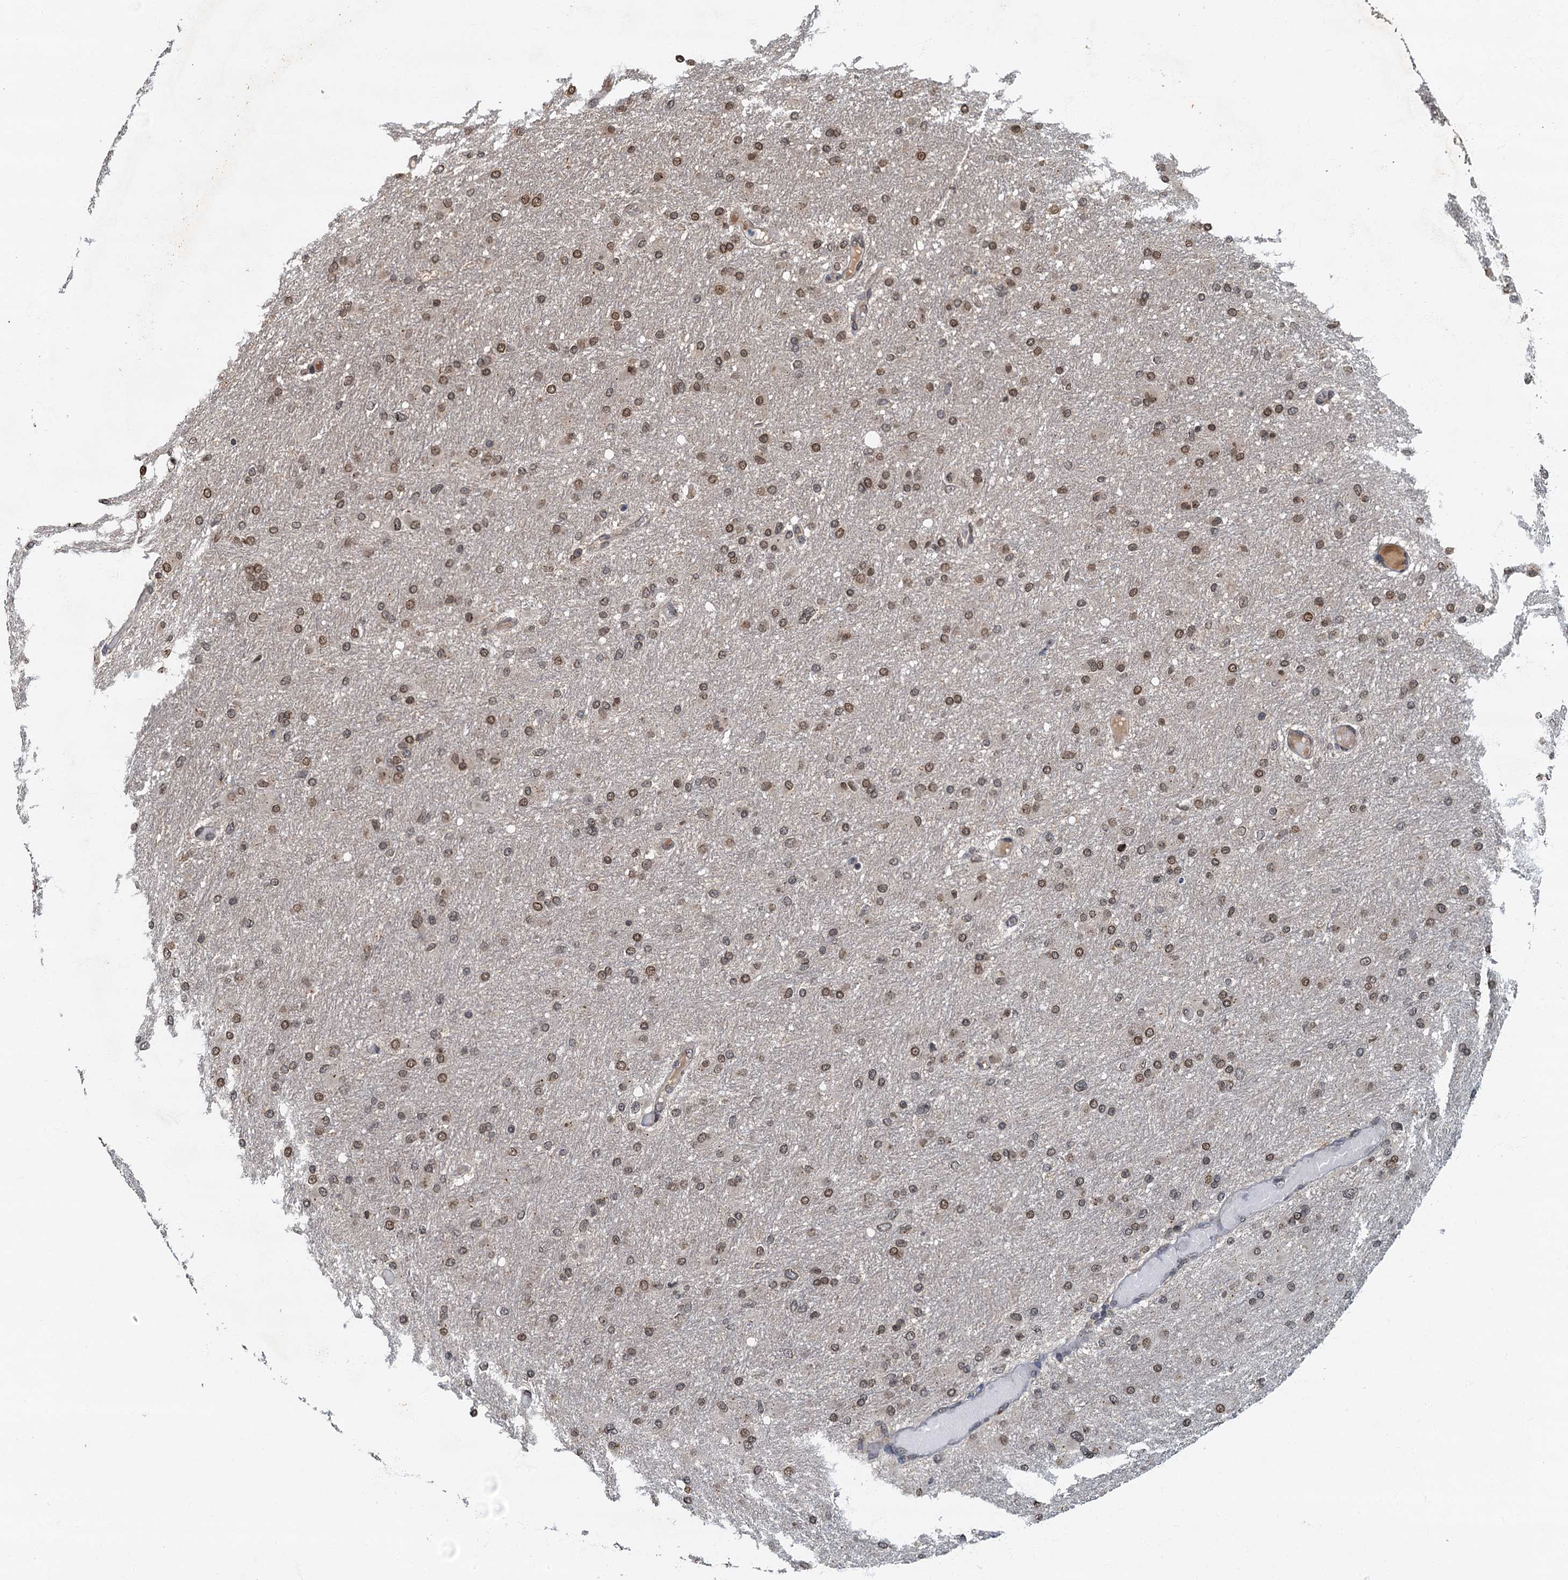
{"staining": {"intensity": "moderate", "quantity": ">75%", "location": "nuclear"}, "tissue": "glioma", "cell_type": "Tumor cells", "image_type": "cancer", "snomed": [{"axis": "morphology", "description": "Glioma, malignant, High grade"}, {"axis": "topography", "description": "Cerebral cortex"}], "caption": "Human glioma stained with a protein marker shows moderate staining in tumor cells.", "gene": "CKAP2L", "patient": {"sex": "female", "age": 36}}